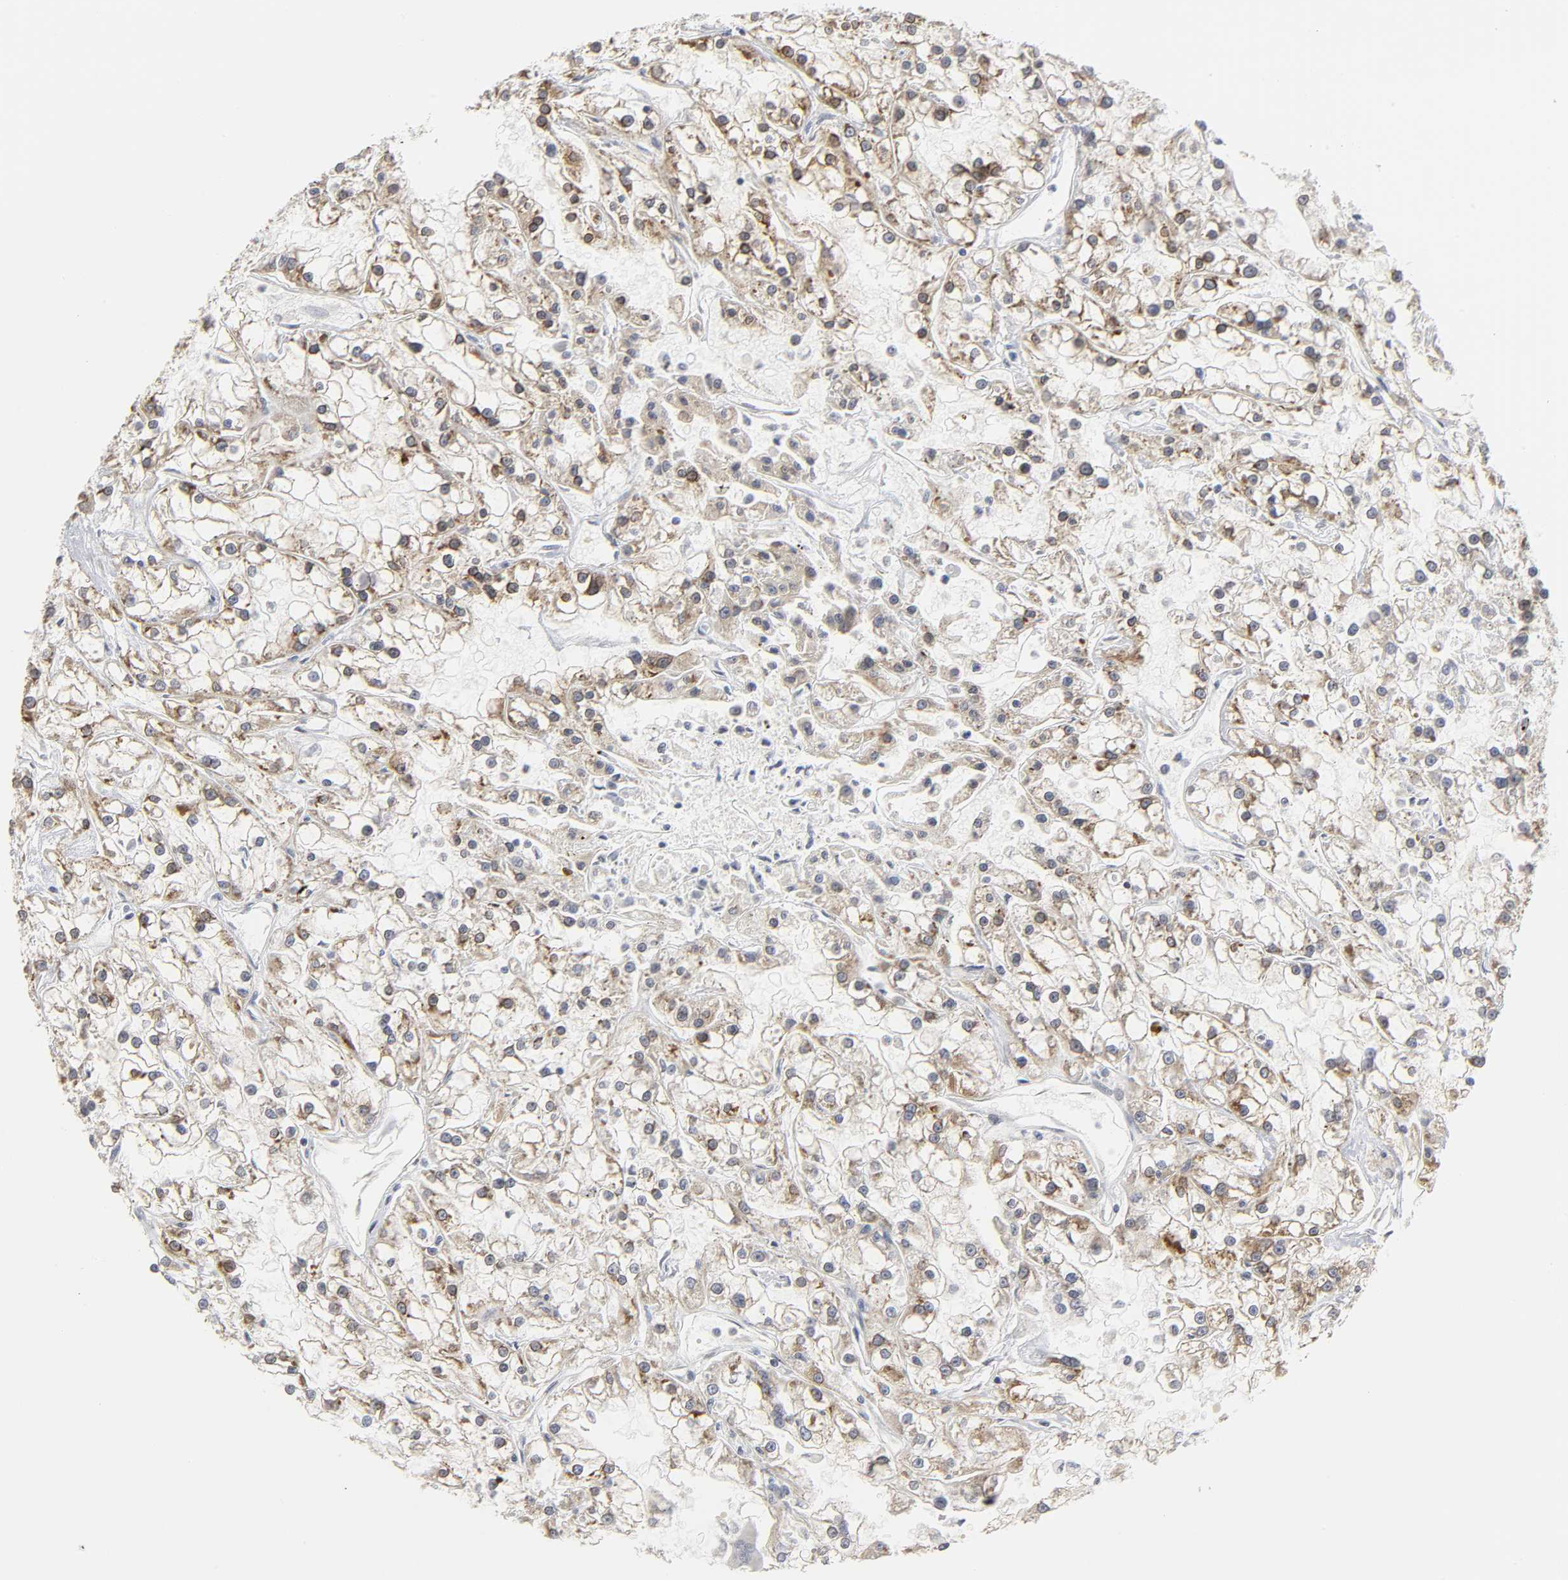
{"staining": {"intensity": "moderate", "quantity": "25%-75%", "location": "cytoplasmic/membranous"}, "tissue": "renal cancer", "cell_type": "Tumor cells", "image_type": "cancer", "snomed": [{"axis": "morphology", "description": "Adenocarcinoma, NOS"}, {"axis": "topography", "description": "Kidney"}], "caption": "Immunohistochemical staining of renal adenocarcinoma reveals medium levels of moderate cytoplasmic/membranous staining in approximately 25%-75% of tumor cells.", "gene": "ASB6", "patient": {"sex": "female", "age": 52}}